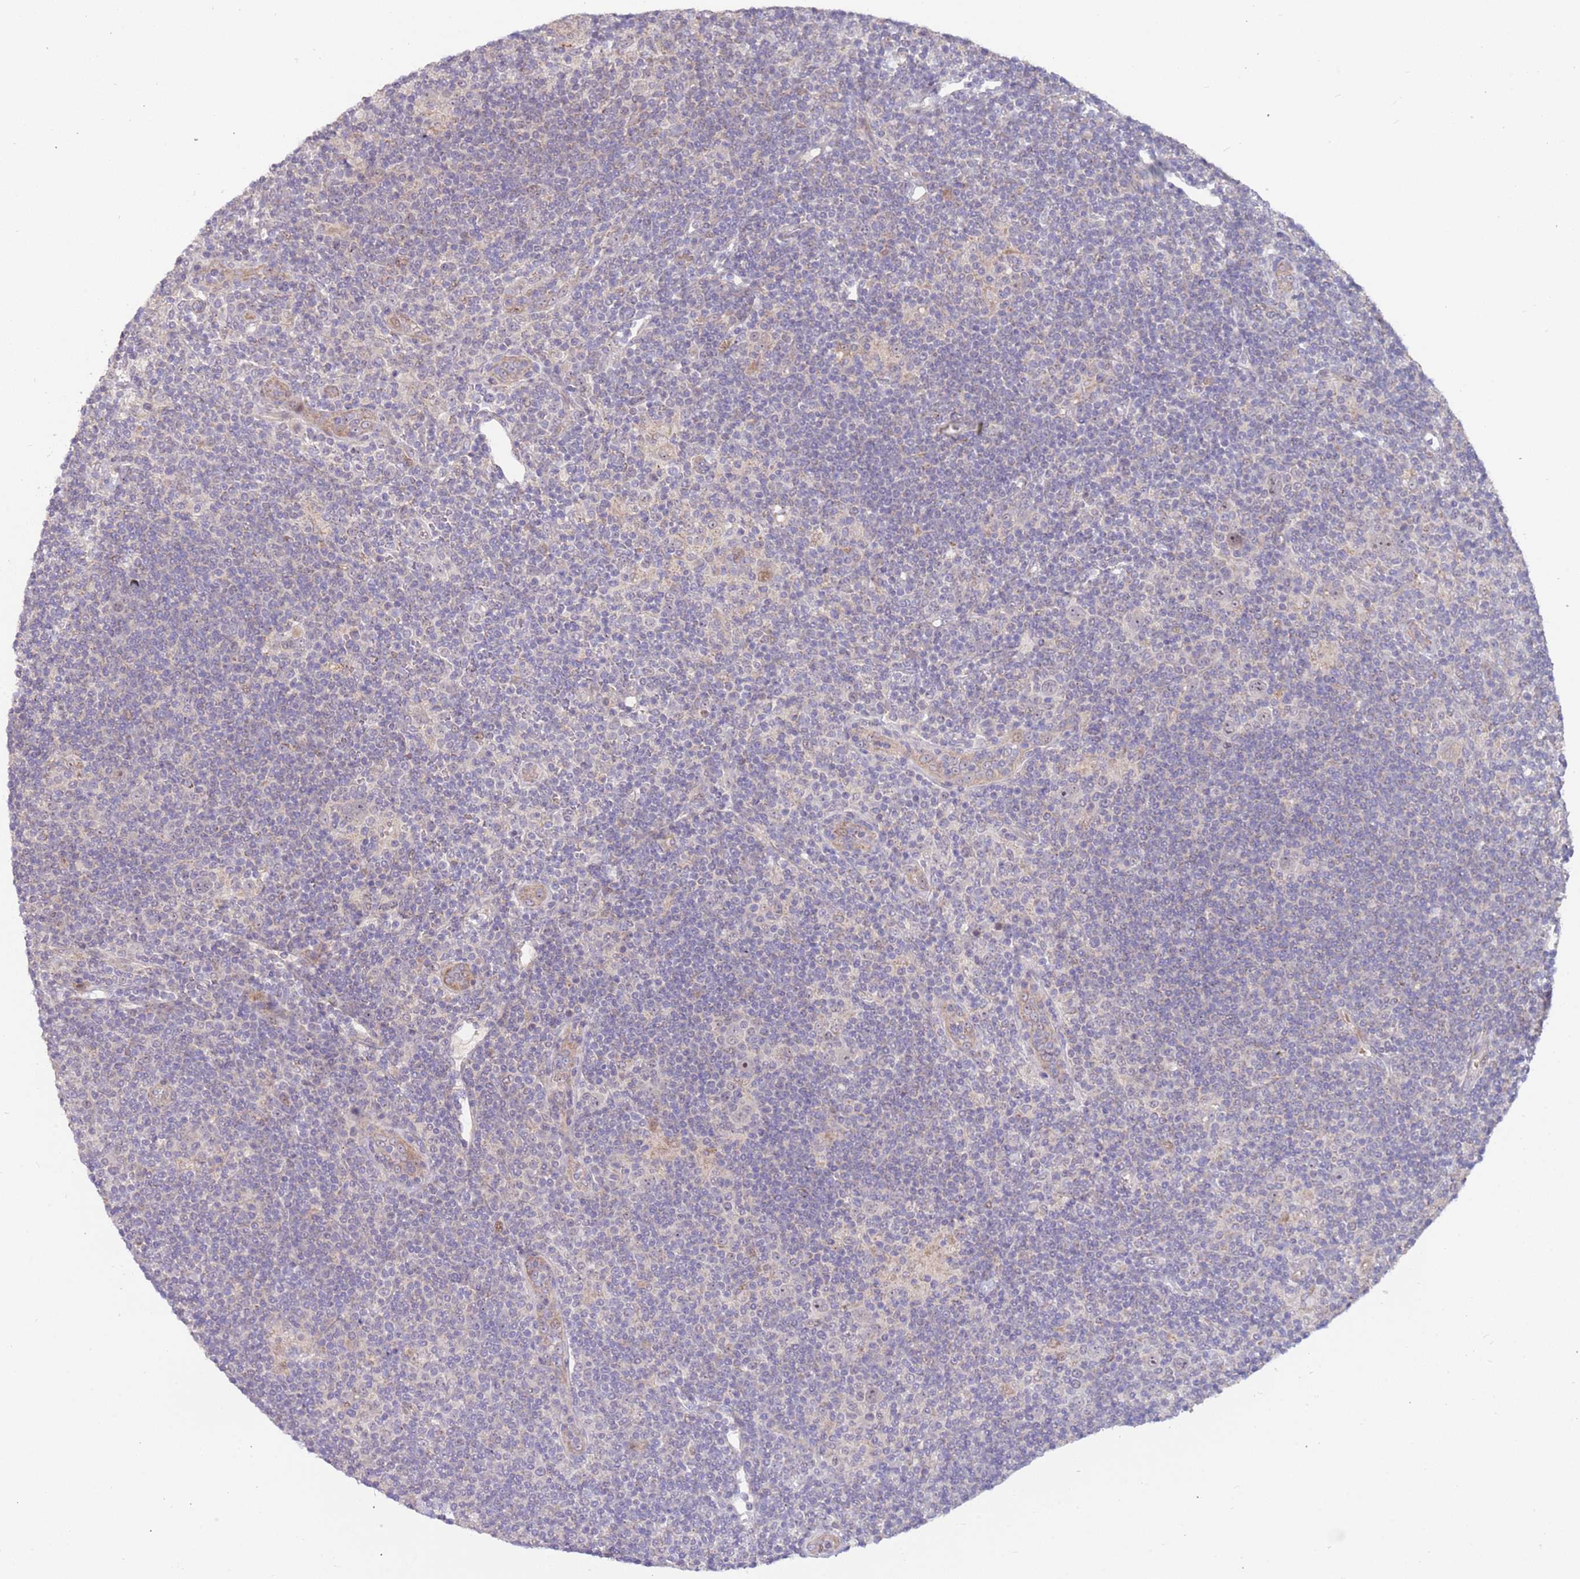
{"staining": {"intensity": "weak", "quantity": "<25%", "location": "nuclear"}, "tissue": "lymphoma", "cell_type": "Tumor cells", "image_type": "cancer", "snomed": [{"axis": "morphology", "description": "Hodgkin's disease, NOS"}, {"axis": "topography", "description": "Lymph node"}], "caption": "A micrograph of human Hodgkin's disease is negative for staining in tumor cells. (Stains: DAB (3,3'-diaminobenzidine) immunohistochemistry (IHC) with hematoxylin counter stain, Microscopy: brightfield microscopy at high magnification).", "gene": "TRAPPC6B", "patient": {"sex": "female", "age": 57}}